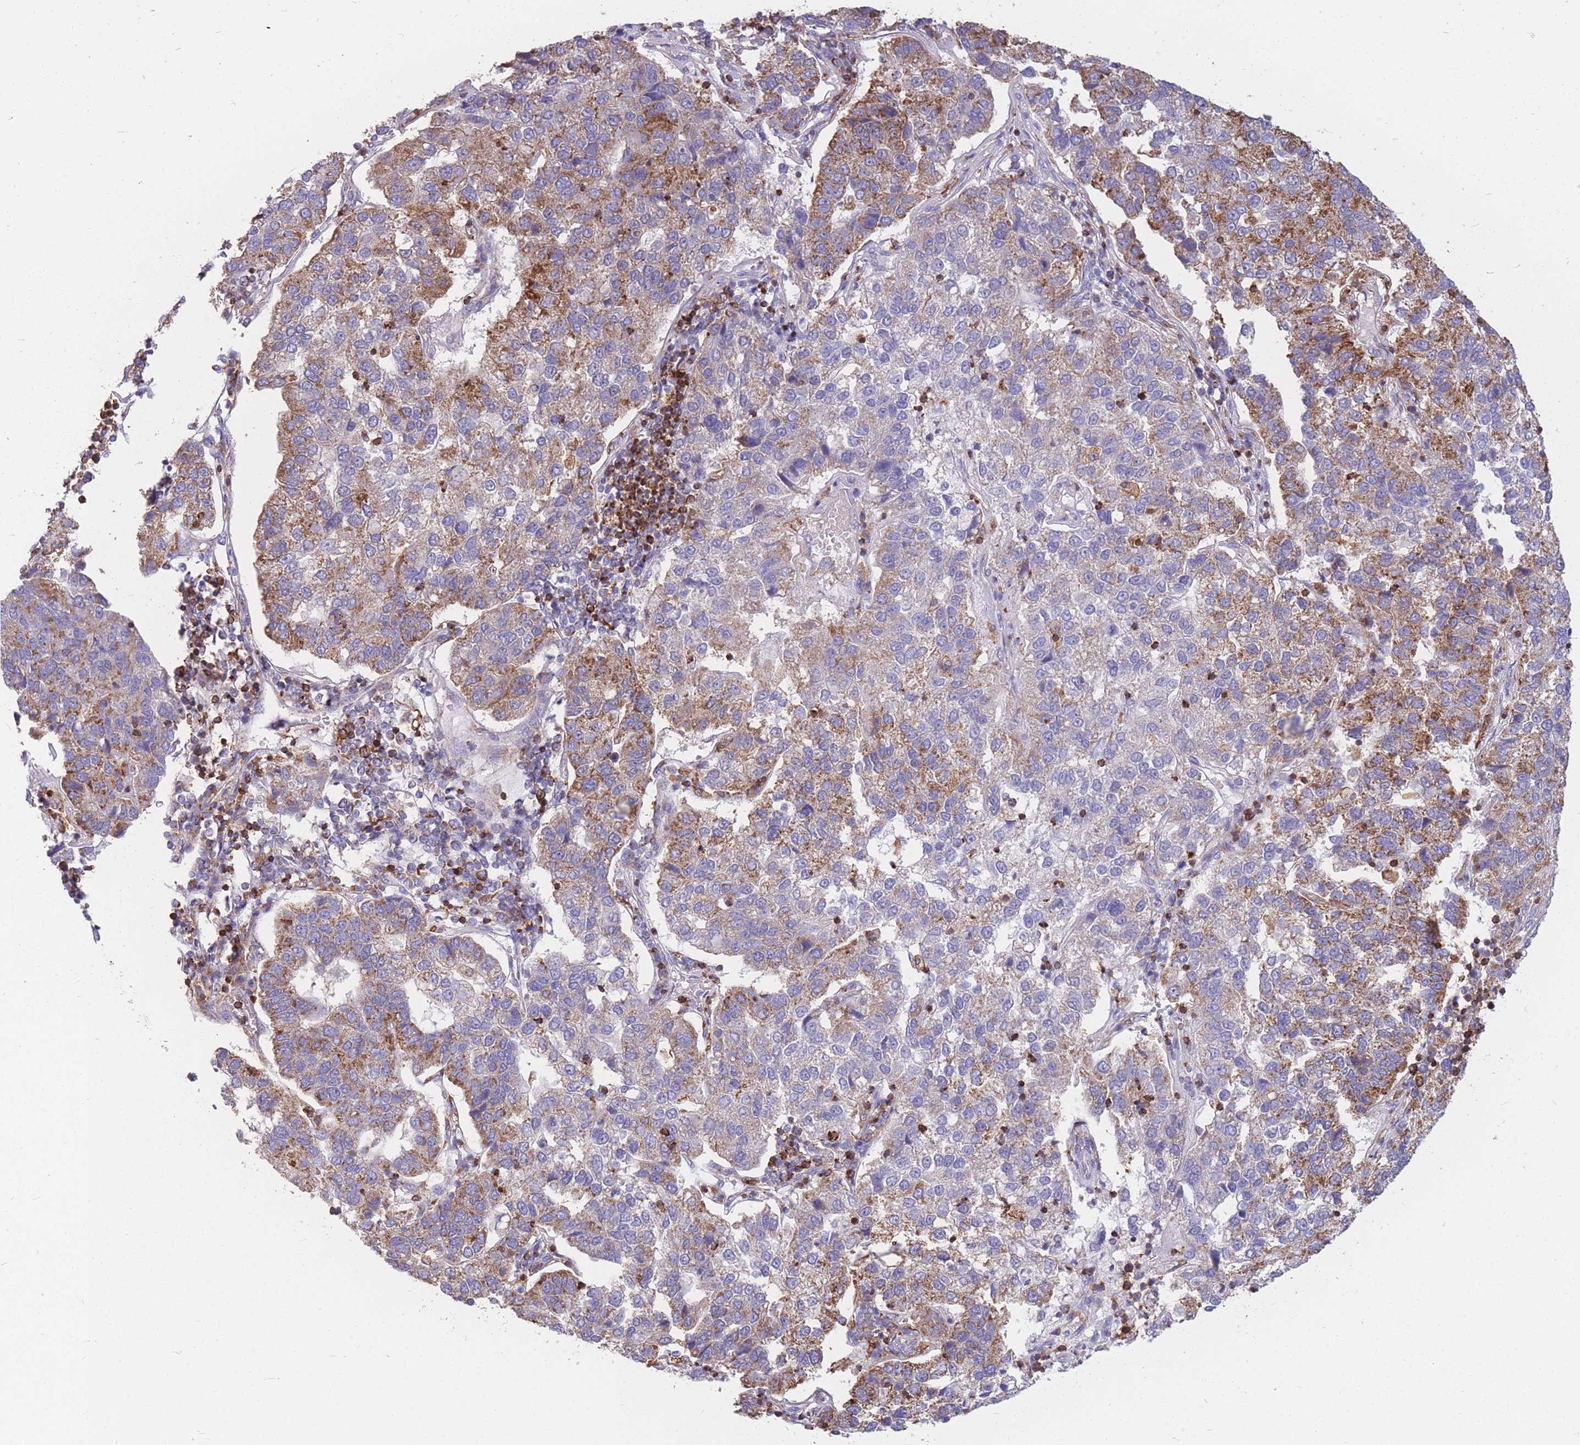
{"staining": {"intensity": "moderate", "quantity": "25%-75%", "location": "cytoplasmic/membranous"}, "tissue": "pancreatic cancer", "cell_type": "Tumor cells", "image_type": "cancer", "snomed": [{"axis": "morphology", "description": "Adenocarcinoma, NOS"}, {"axis": "topography", "description": "Pancreas"}], "caption": "Human pancreatic cancer stained with a brown dye shows moderate cytoplasmic/membranous positive positivity in approximately 25%-75% of tumor cells.", "gene": "MRPL54", "patient": {"sex": "female", "age": 61}}